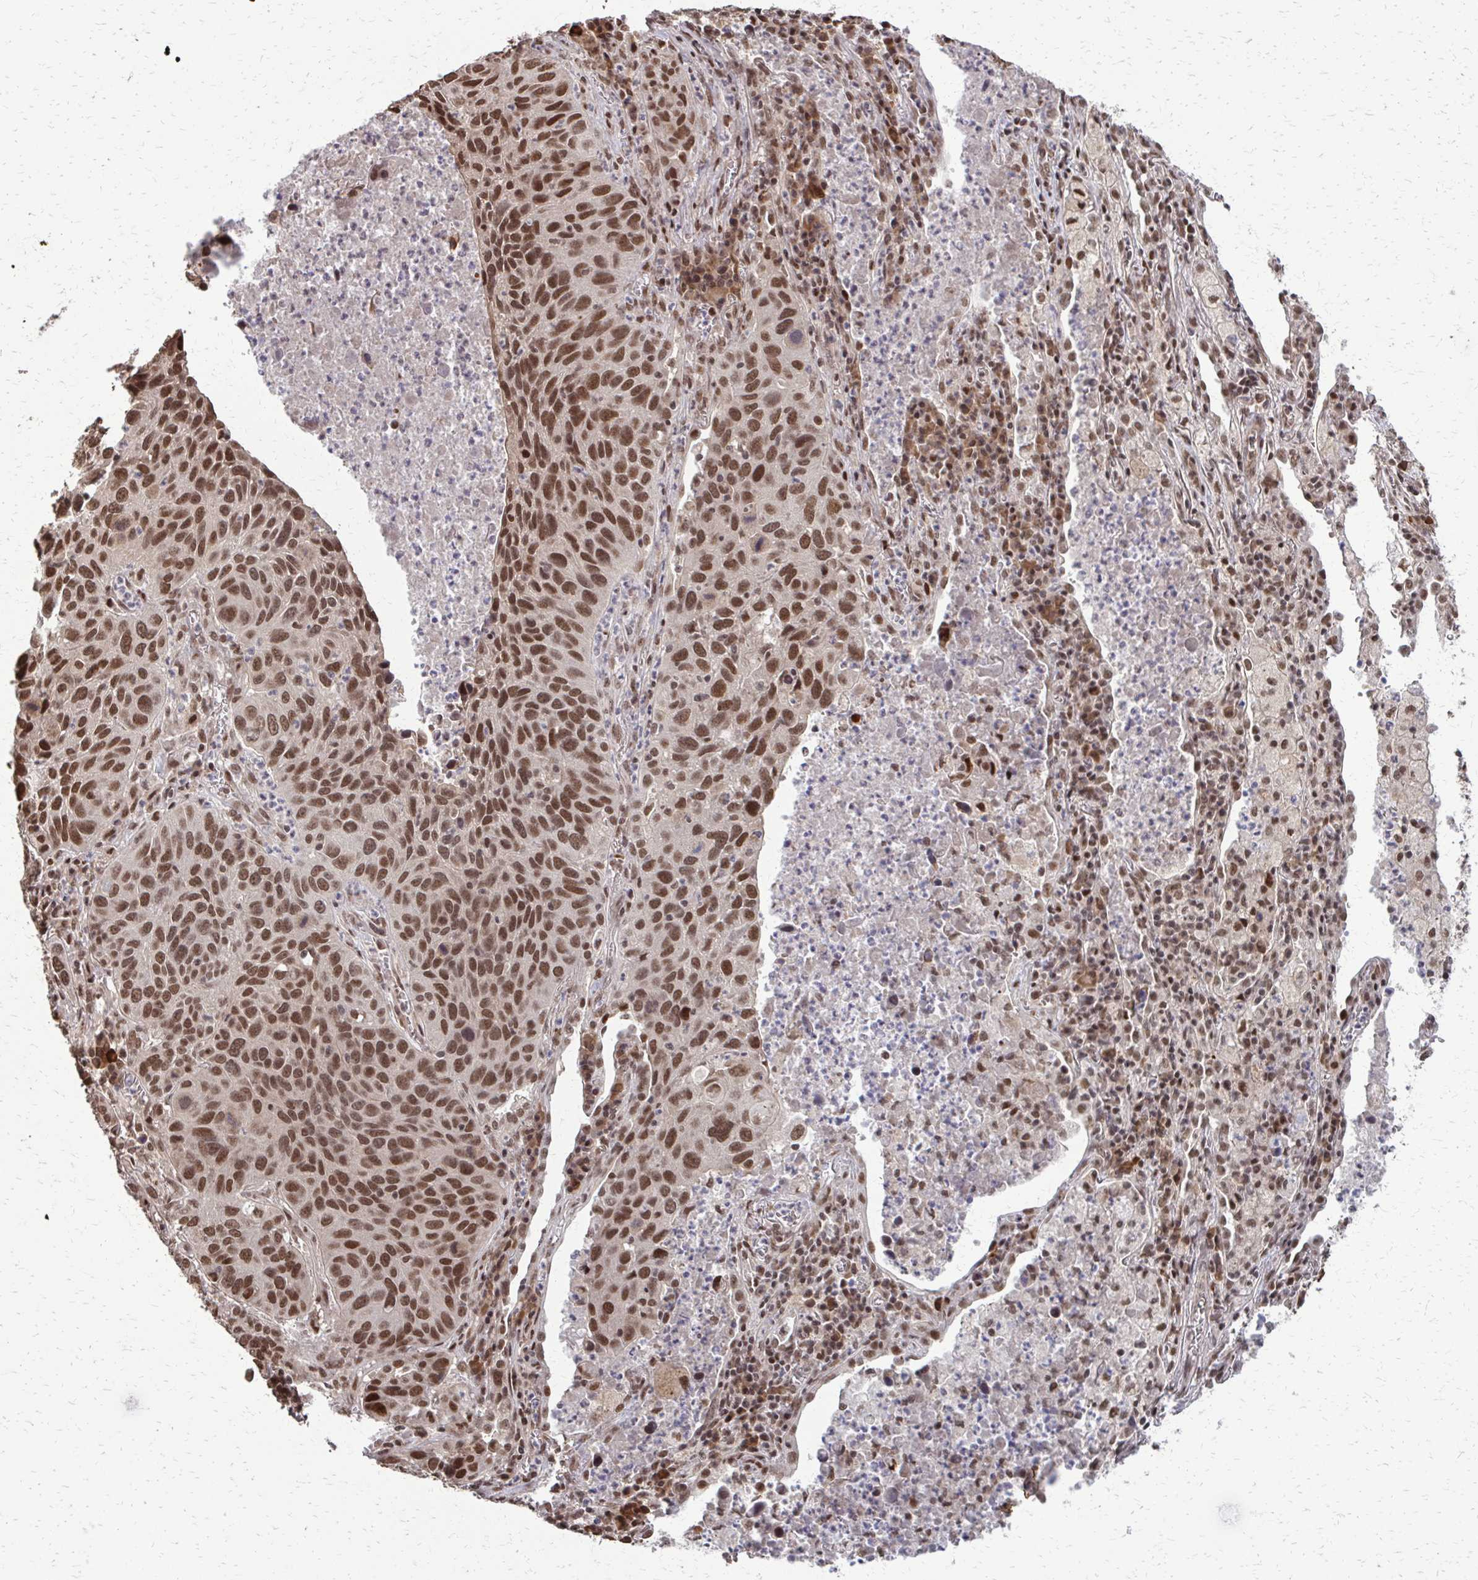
{"staining": {"intensity": "moderate", "quantity": ">75%", "location": "nuclear"}, "tissue": "lung cancer", "cell_type": "Tumor cells", "image_type": "cancer", "snomed": [{"axis": "morphology", "description": "Squamous cell carcinoma, NOS"}, {"axis": "topography", "description": "Lung"}], "caption": "Human lung cancer stained with a brown dye demonstrates moderate nuclear positive expression in approximately >75% of tumor cells.", "gene": "SS18", "patient": {"sex": "female", "age": 61}}